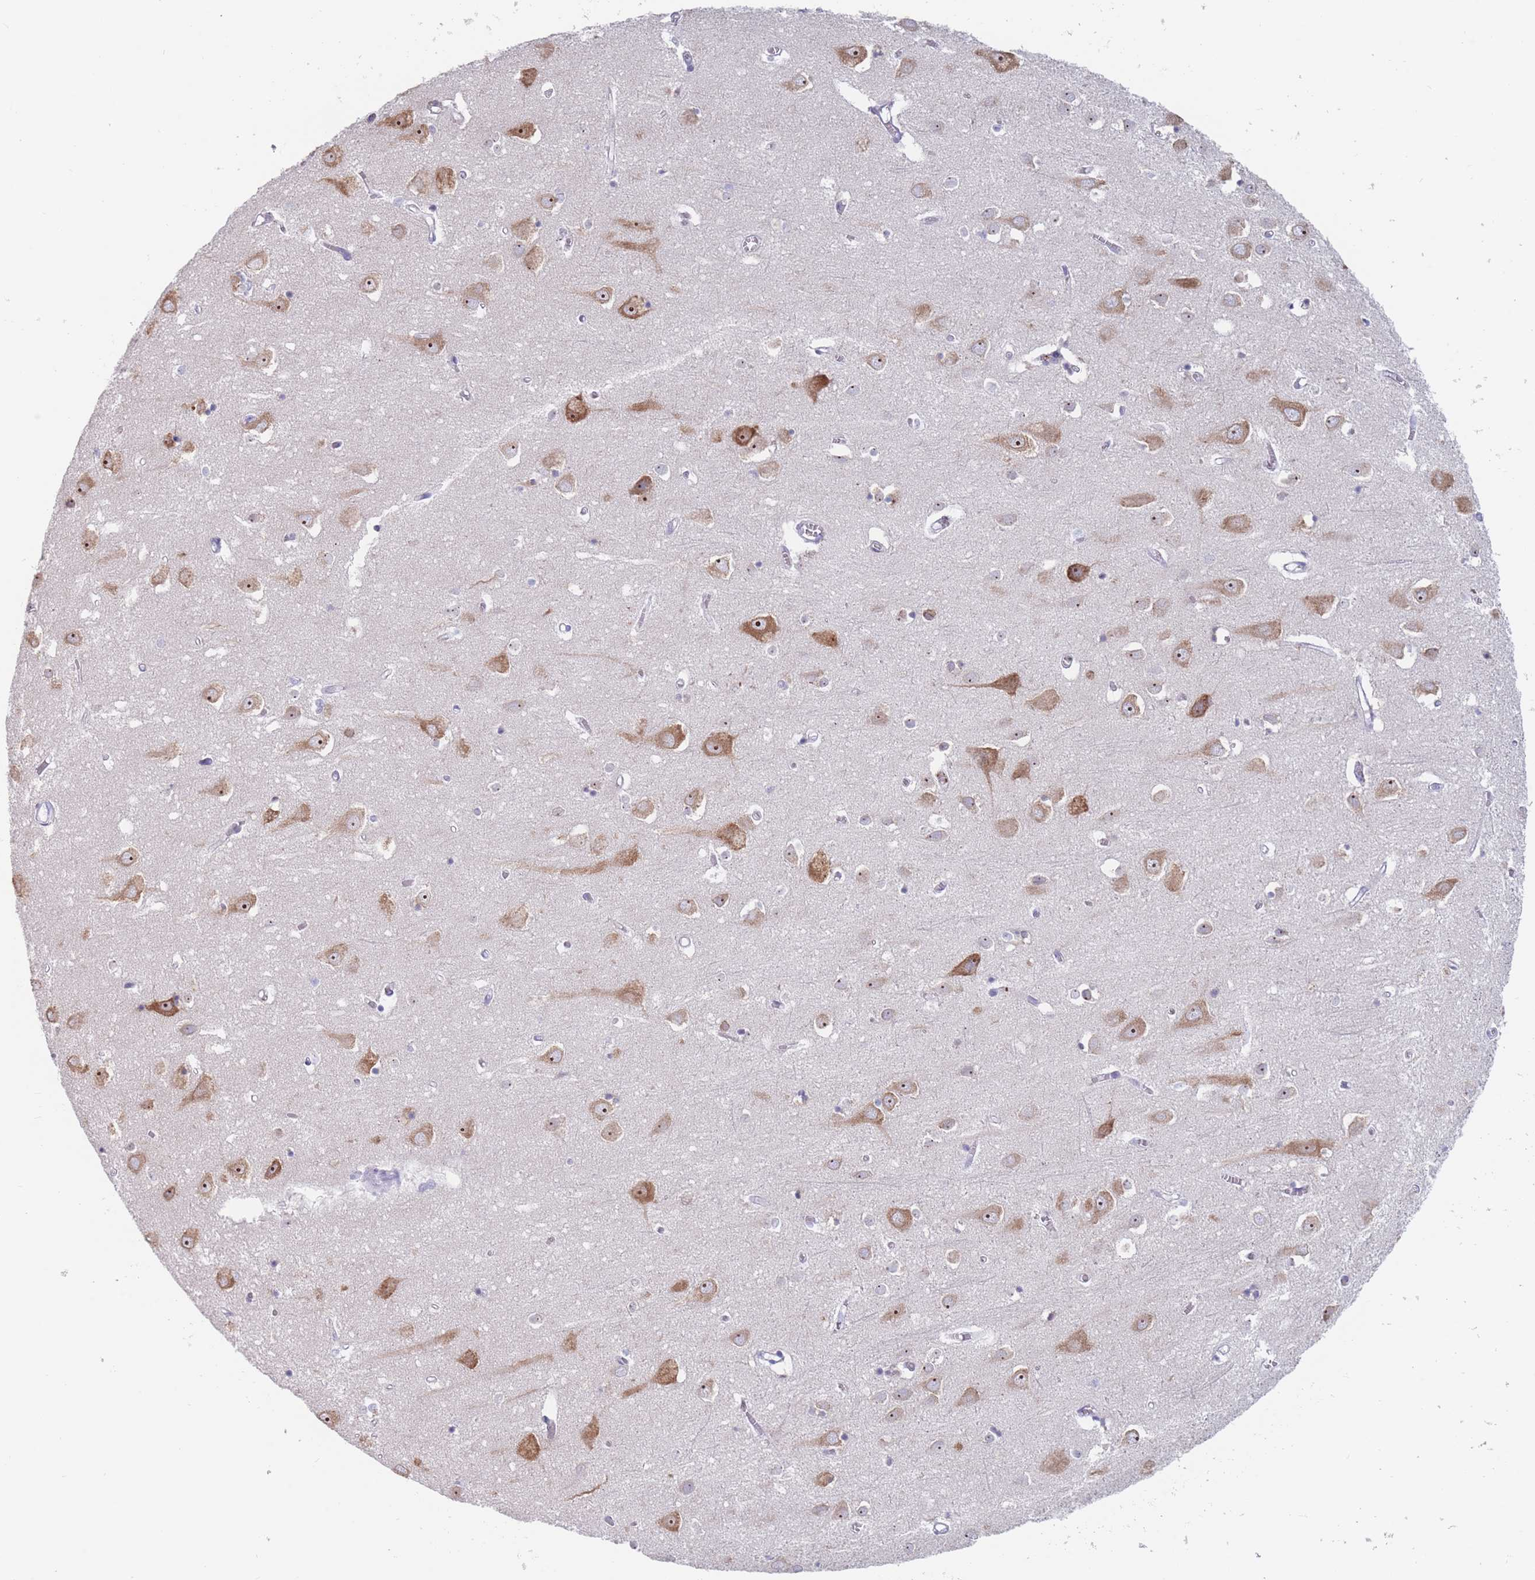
{"staining": {"intensity": "negative", "quantity": "none", "location": "none"}, "tissue": "cerebral cortex", "cell_type": "Endothelial cells", "image_type": "normal", "snomed": [{"axis": "morphology", "description": "Normal tissue, NOS"}, {"axis": "topography", "description": "Cerebral cortex"}], "caption": "DAB (3,3'-diaminobenzidine) immunohistochemical staining of normal human cerebral cortex demonstrates no significant staining in endothelial cells. Brightfield microscopy of immunohistochemistry stained with DAB (3,3'-diaminobenzidine) (brown) and hematoxylin (blue), captured at high magnification.", "gene": "ST8SIA5", "patient": {"sex": "male", "age": 70}}